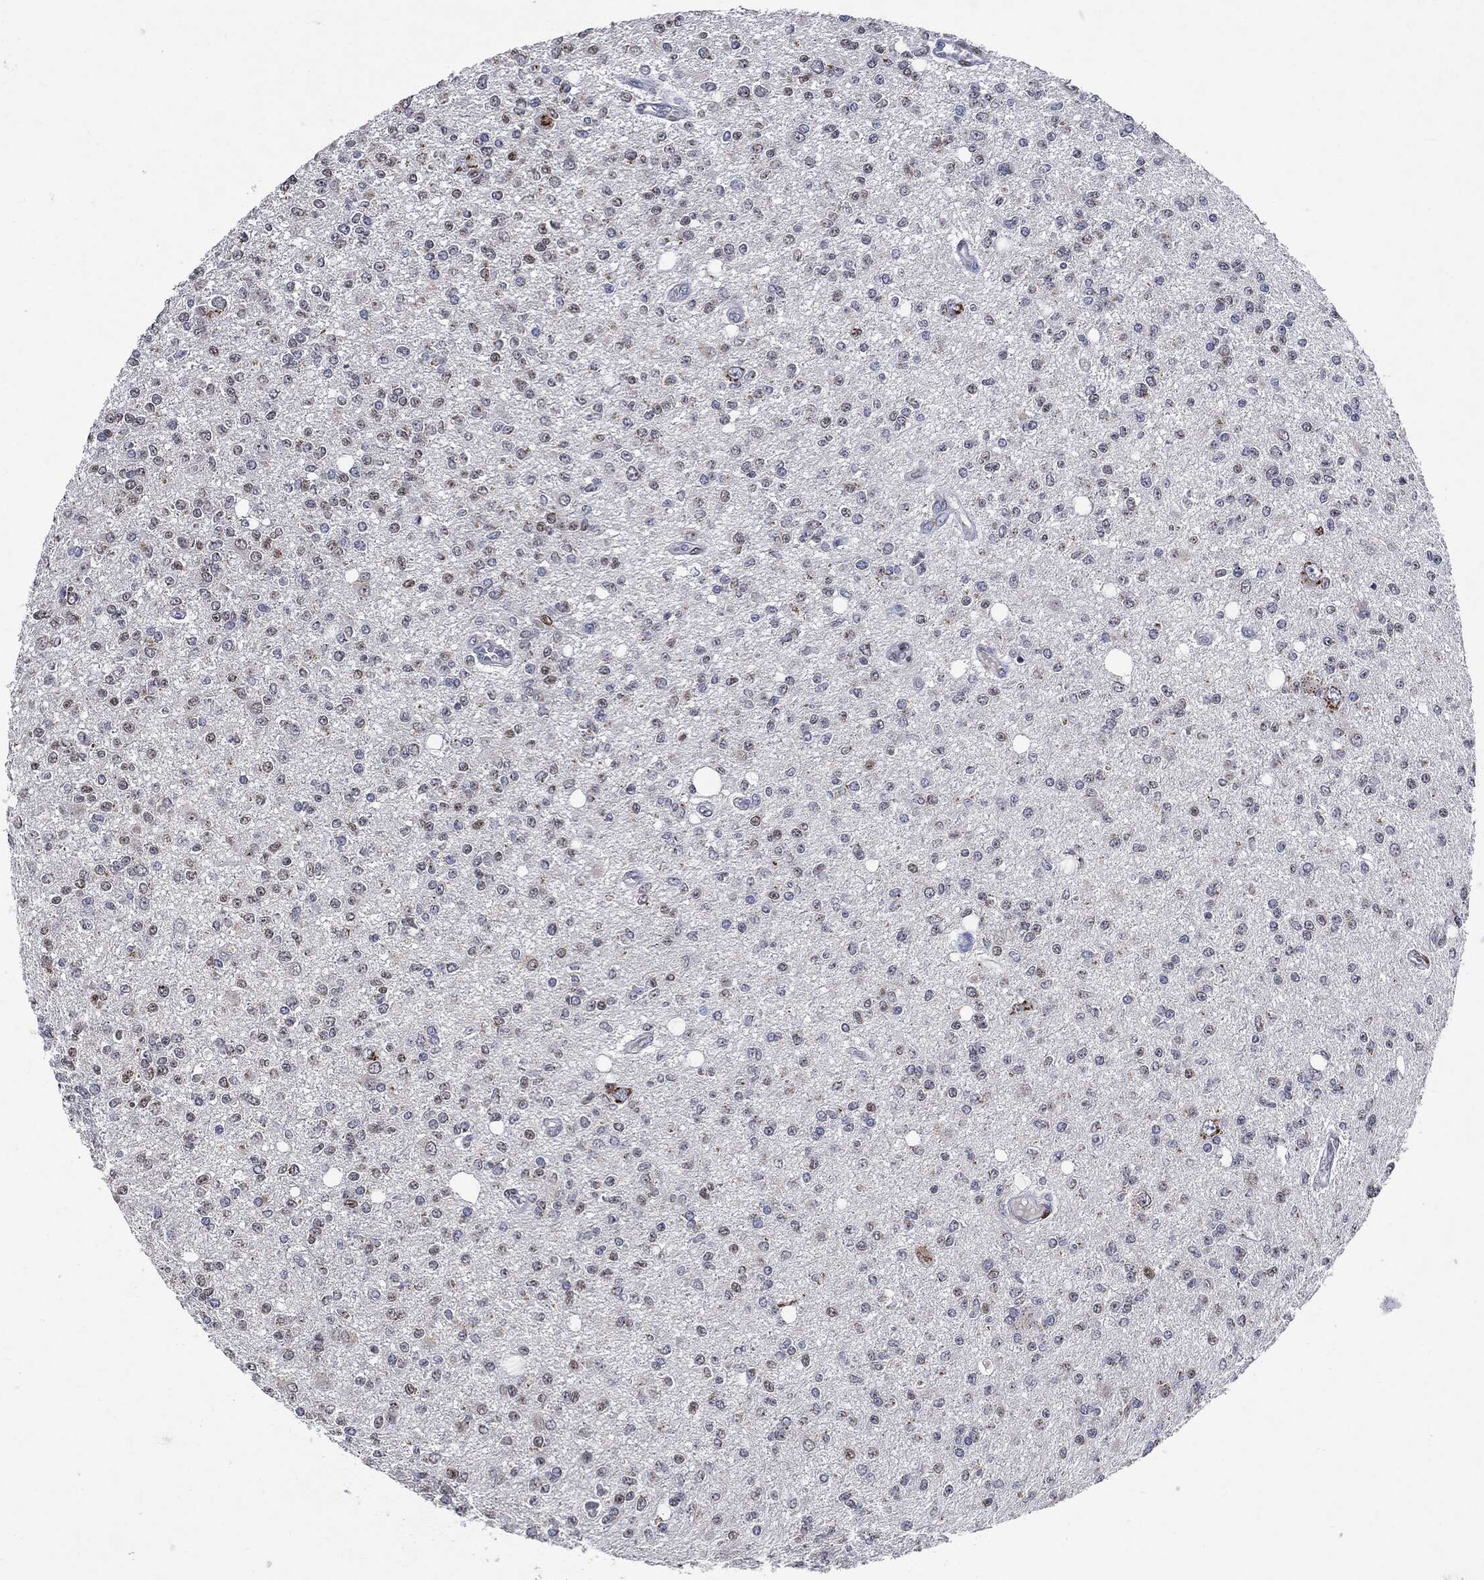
{"staining": {"intensity": "moderate", "quantity": "<25%", "location": "cytoplasmic/membranous"}, "tissue": "glioma", "cell_type": "Tumor cells", "image_type": "cancer", "snomed": [{"axis": "morphology", "description": "Glioma, malignant, Low grade"}, {"axis": "topography", "description": "Brain"}], "caption": "Glioma stained for a protein (brown) demonstrates moderate cytoplasmic/membranous positive expression in about <25% of tumor cells.", "gene": "CASD1", "patient": {"sex": "male", "age": 67}}